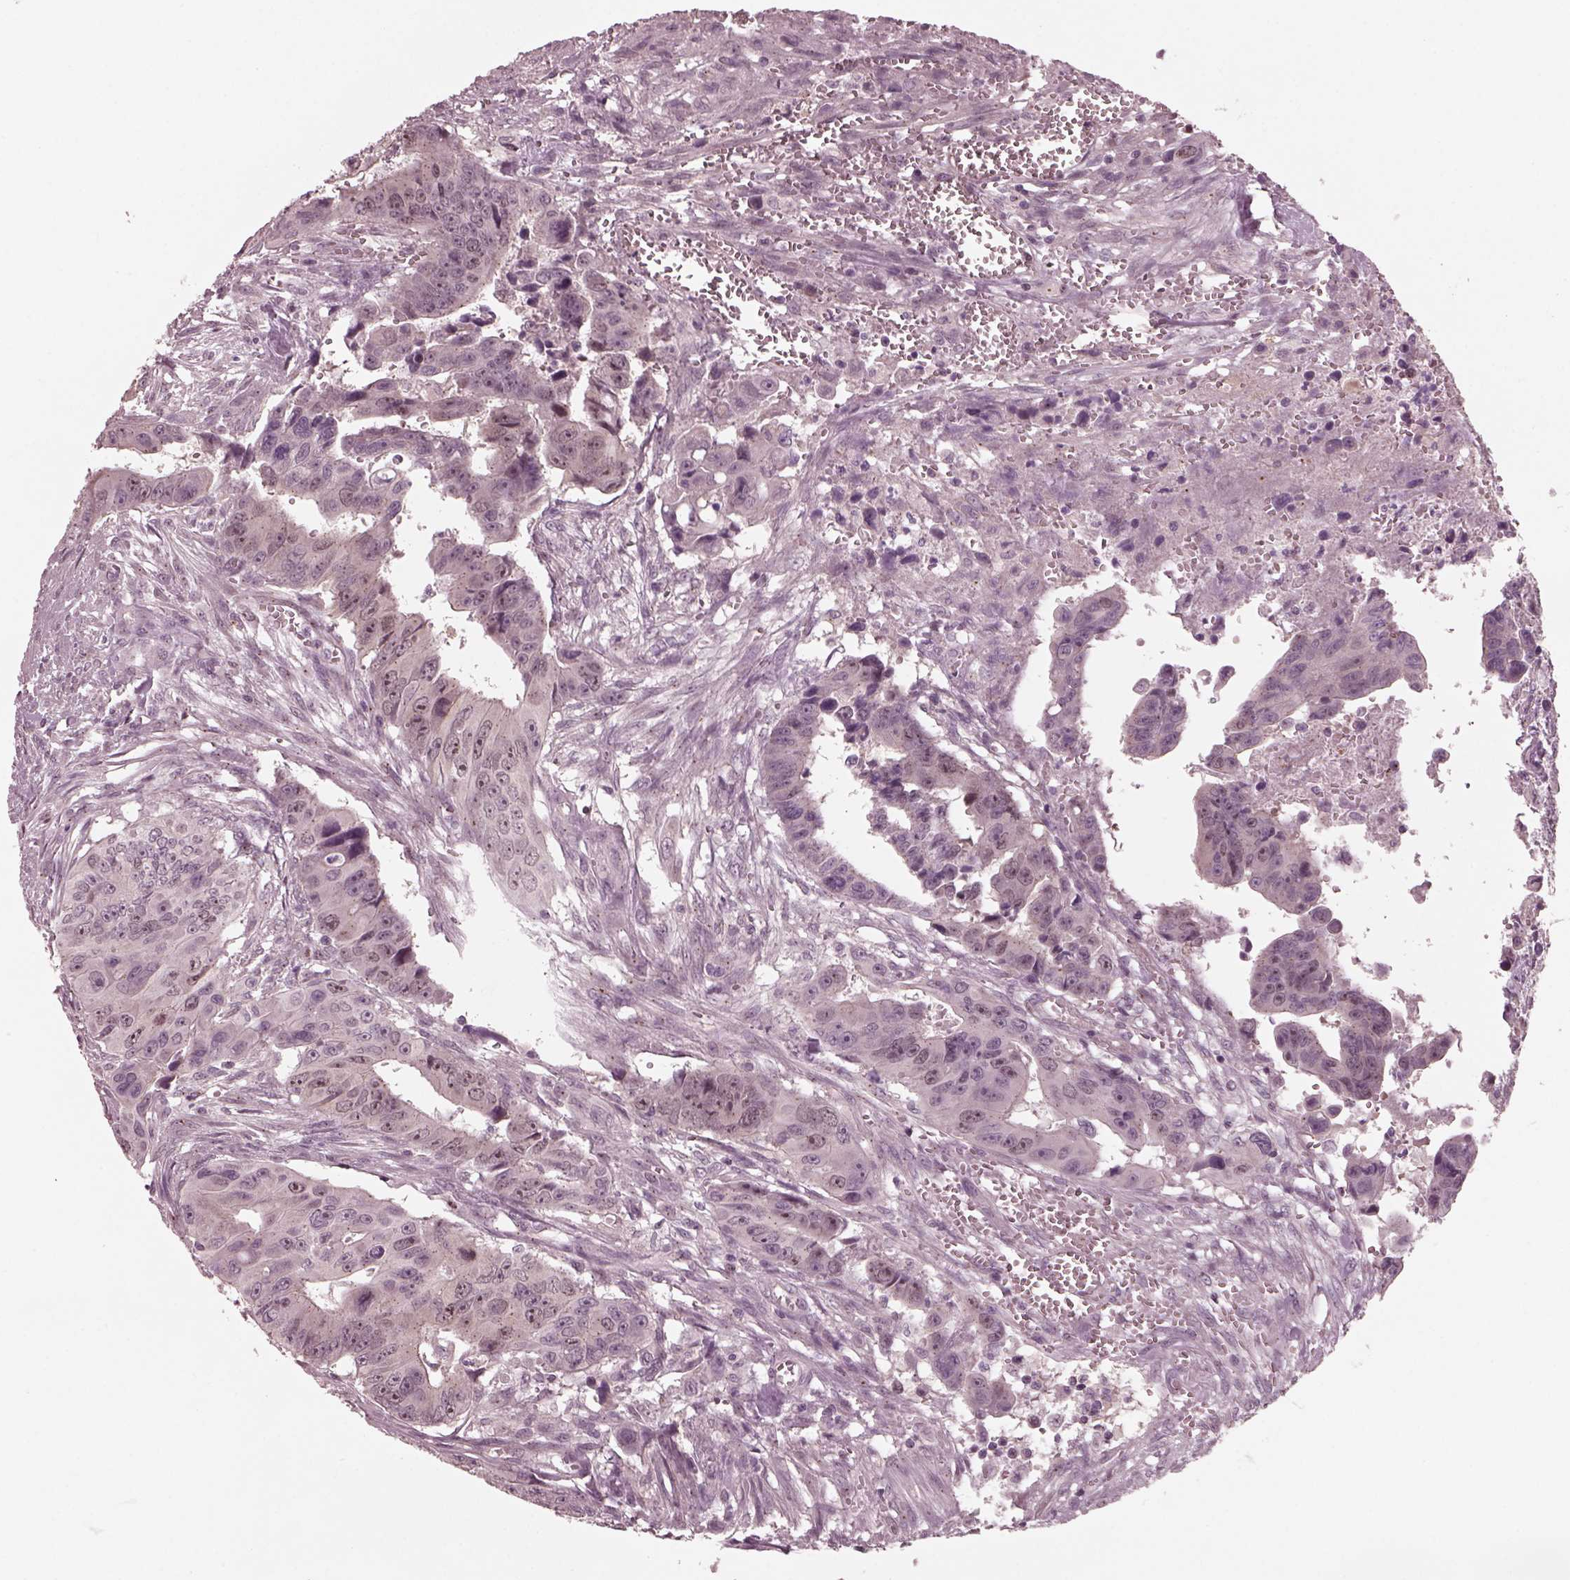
{"staining": {"intensity": "negative", "quantity": "none", "location": "none"}, "tissue": "colorectal cancer", "cell_type": "Tumor cells", "image_type": "cancer", "snomed": [{"axis": "morphology", "description": "Adenocarcinoma, NOS"}, {"axis": "topography", "description": "Colon"}], "caption": "Protein analysis of colorectal cancer (adenocarcinoma) reveals no significant positivity in tumor cells. (Brightfield microscopy of DAB (3,3'-diaminobenzidine) immunohistochemistry (IHC) at high magnification).", "gene": "SAXO1", "patient": {"sex": "female", "age": 87}}